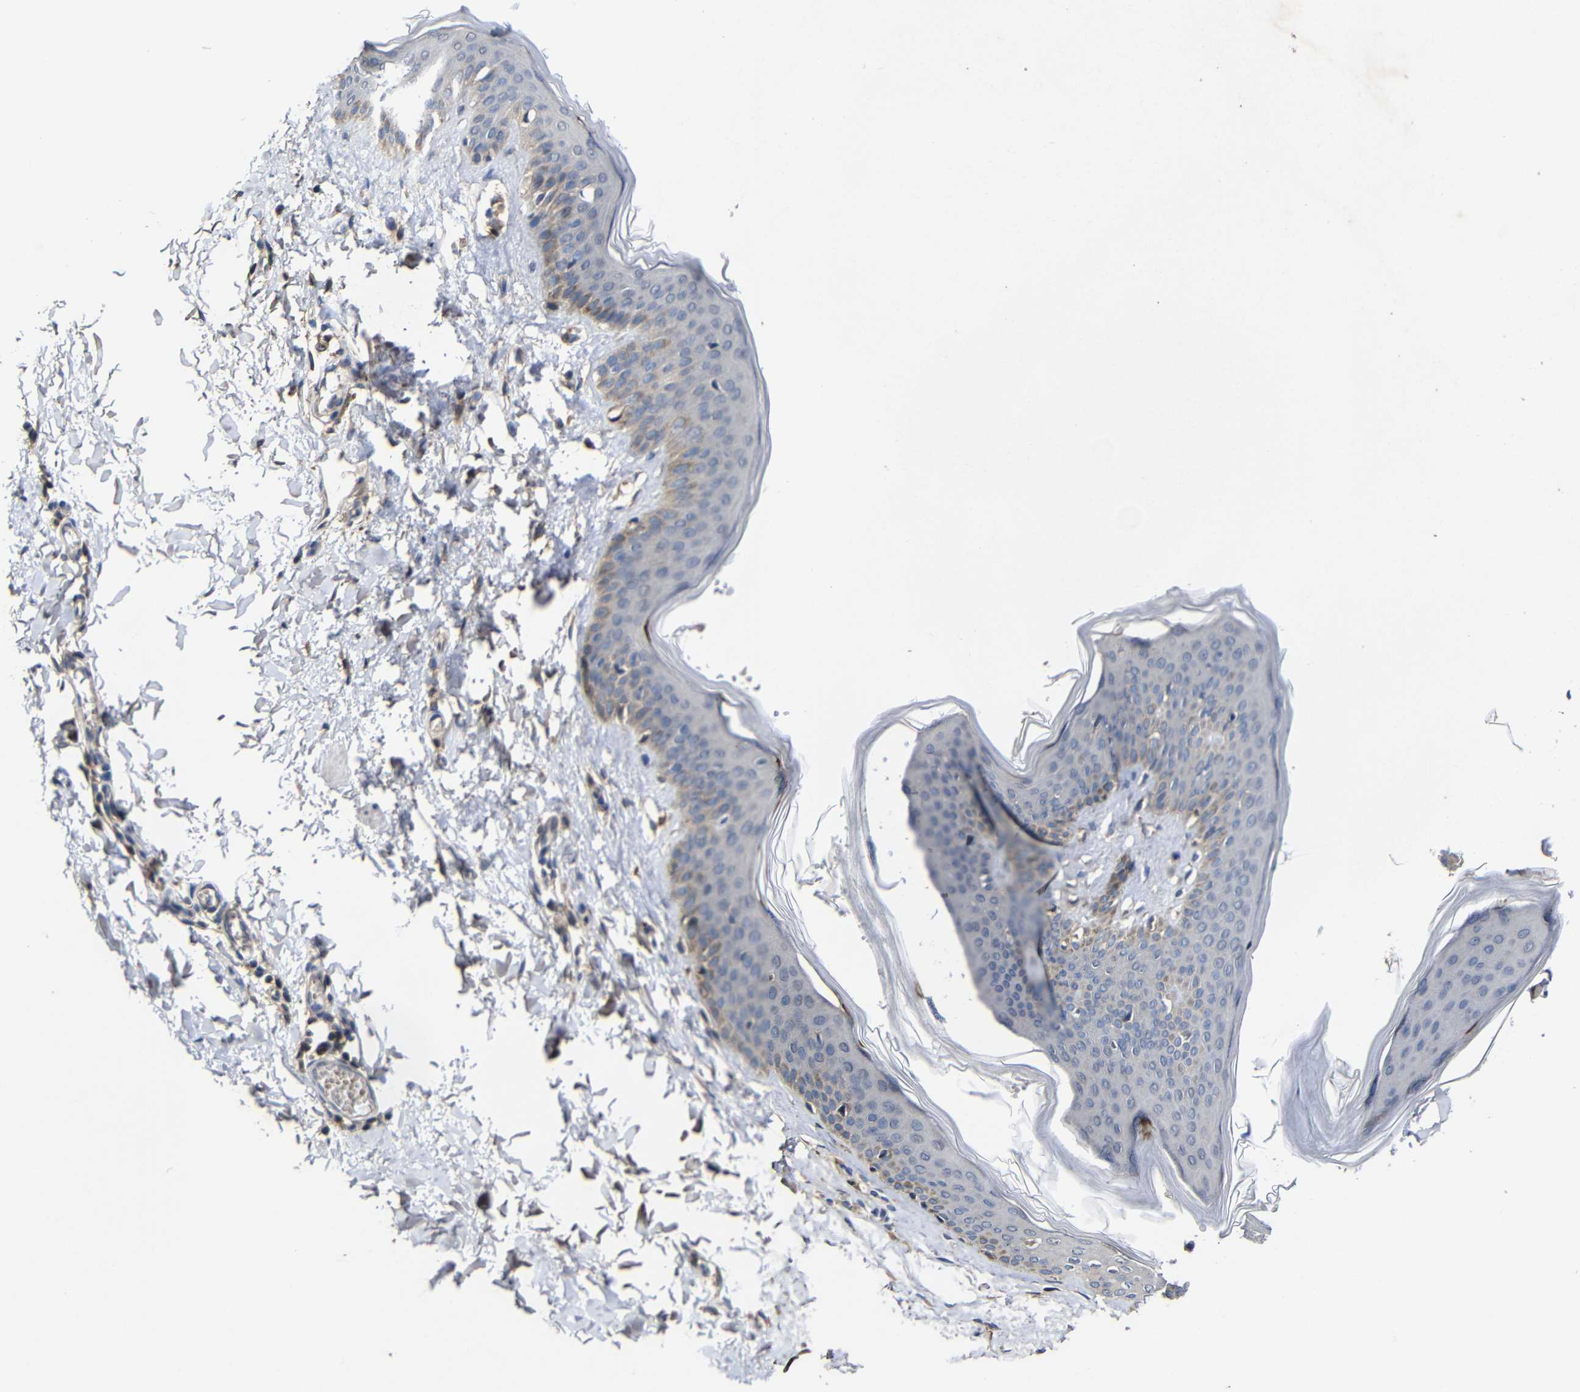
{"staining": {"intensity": "moderate", "quantity": "<25%", "location": "cytoplasmic/membranous"}, "tissue": "skin", "cell_type": "Fibroblasts", "image_type": "normal", "snomed": [{"axis": "morphology", "description": "Normal tissue, NOS"}, {"axis": "topography", "description": "Skin"}], "caption": "Protein staining displays moderate cytoplasmic/membranous positivity in approximately <25% of fibroblasts in unremarkable skin.", "gene": "LPAR5", "patient": {"sex": "female", "age": 17}}